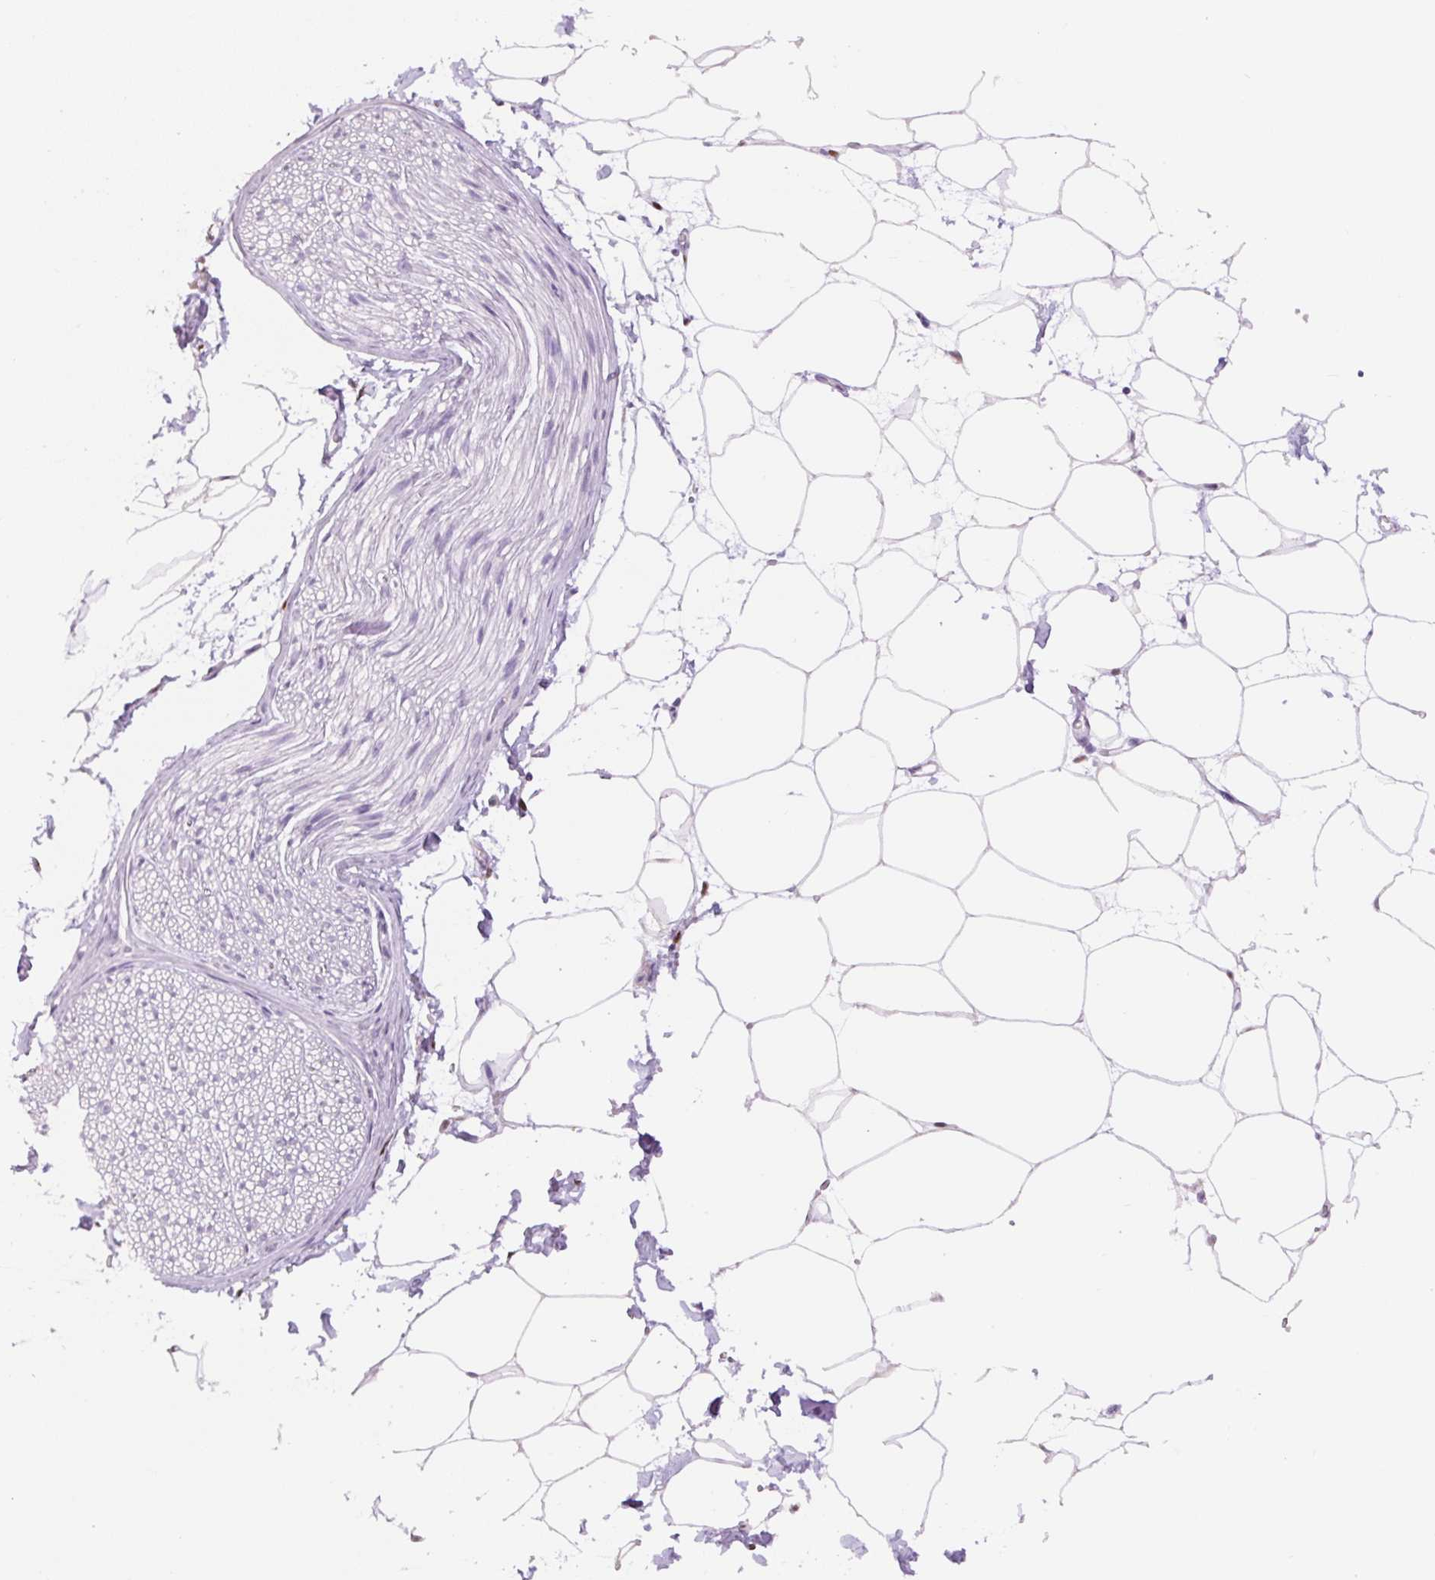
{"staining": {"intensity": "negative", "quantity": "none", "location": "none"}, "tissue": "adipose tissue", "cell_type": "Adipocytes", "image_type": "normal", "snomed": [{"axis": "morphology", "description": "Normal tissue, NOS"}, {"axis": "topography", "description": "Adipose tissue"}, {"axis": "topography", "description": "Vascular tissue"}, {"axis": "topography", "description": "Rectum"}, {"axis": "topography", "description": "Peripheral nerve tissue"}], "caption": "This image is of normal adipose tissue stained with IHC to label a protein in brown with the nuclei are counter-stained blue. There is no staining in adipocytes. (DAB immunohistochemistry visualized using brightfield microscopy, high magnification).", "gene": "SIX1", "patient": {"sex": "female", "age": 69}}